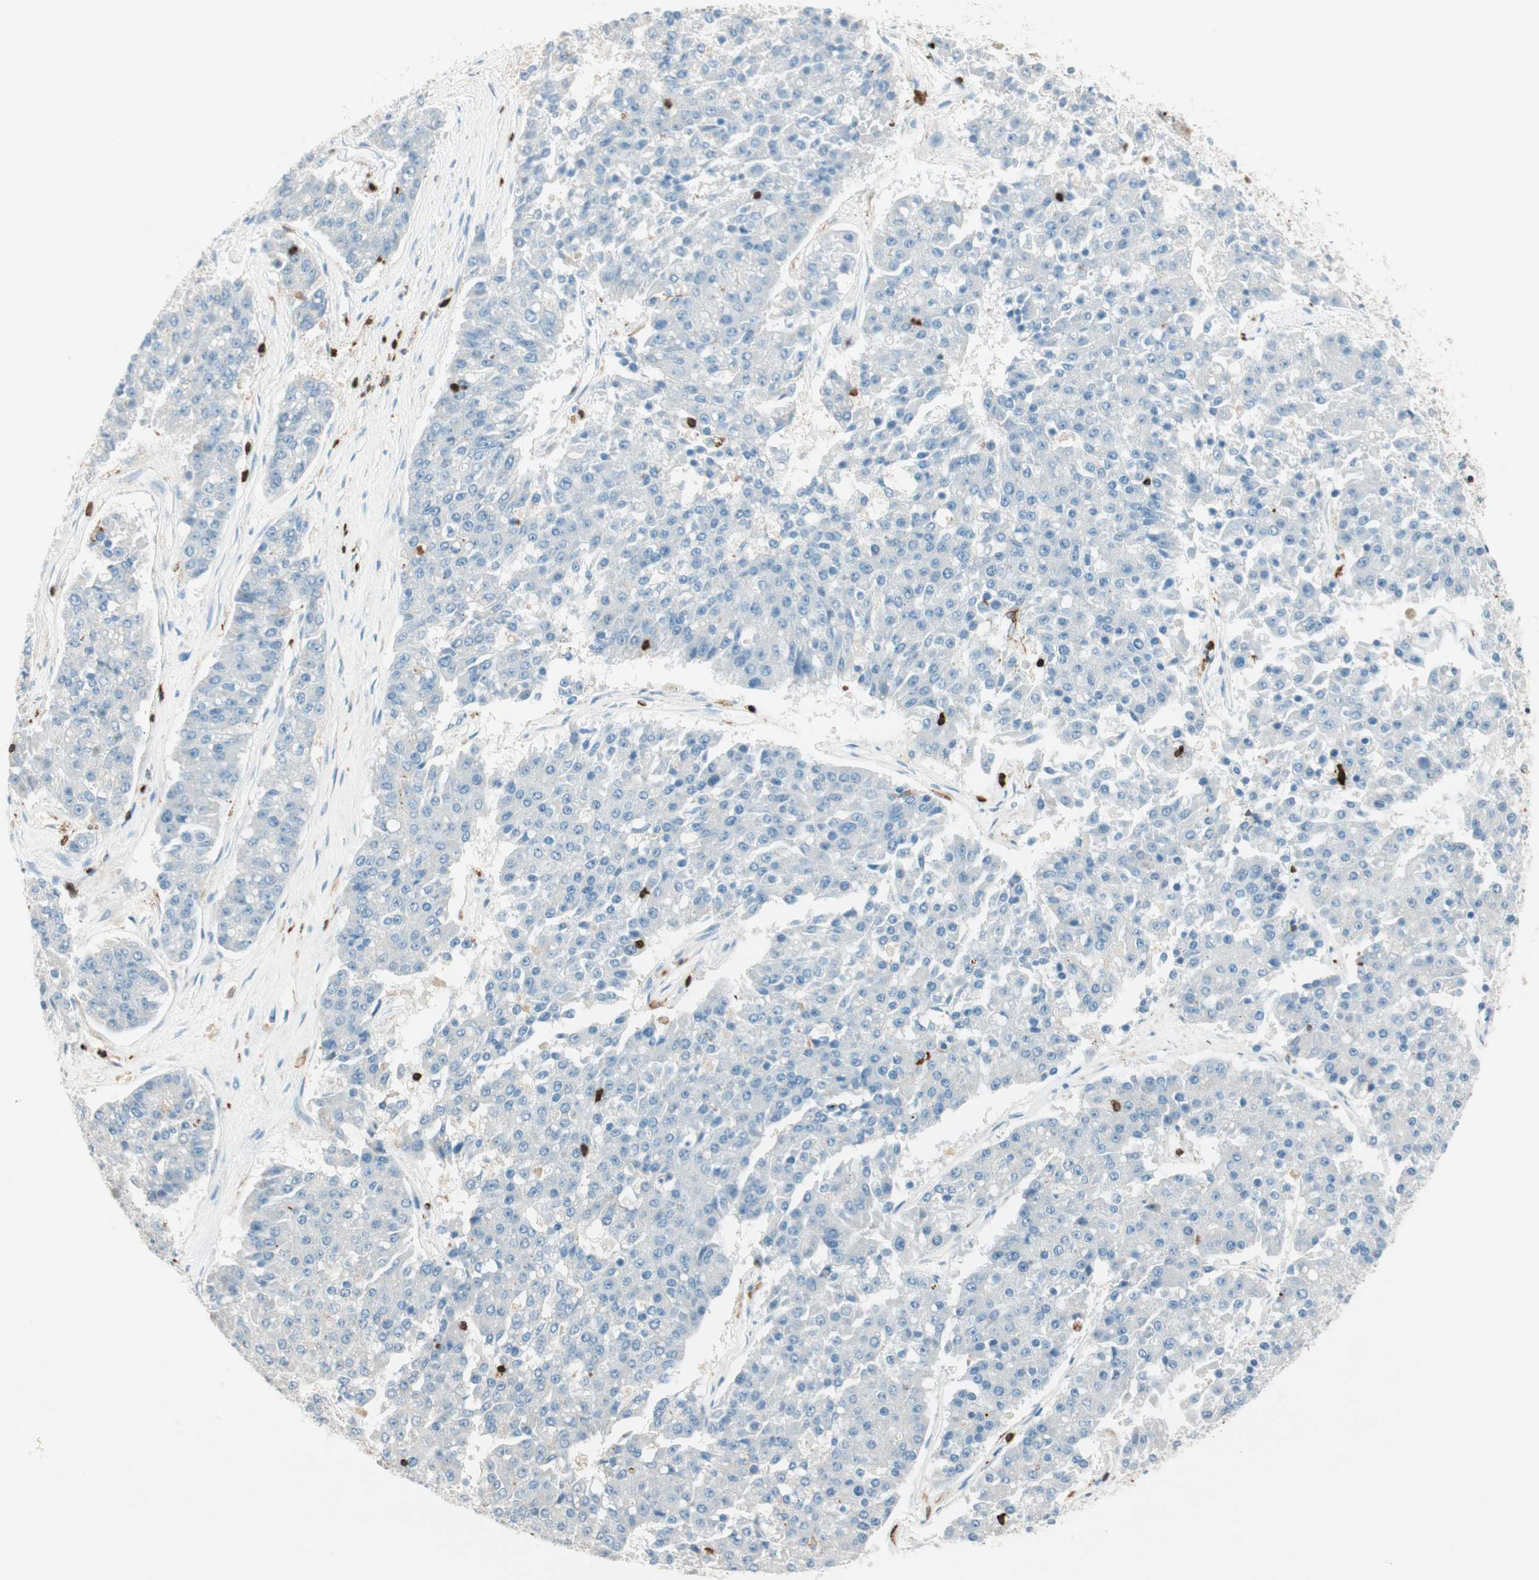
{"staining": {"intensity": "negative", "quantity": "none", "location": "none"}, "tissue": "pancreatic cancer", "cell_type": "Tumor cells", "image_type": "cancer", "snomed": [{"axis": "morphology", "description": "Adenocarcinoma, NOS"}, {"axis": "topography", "description": "Pancreas"}], "caption": "Tumor cells show no significant protein staining in pancreatic cancer (adenocarcinoma).", "gene": "HPGD", "patient": {"sex": "male", "age": 50}}